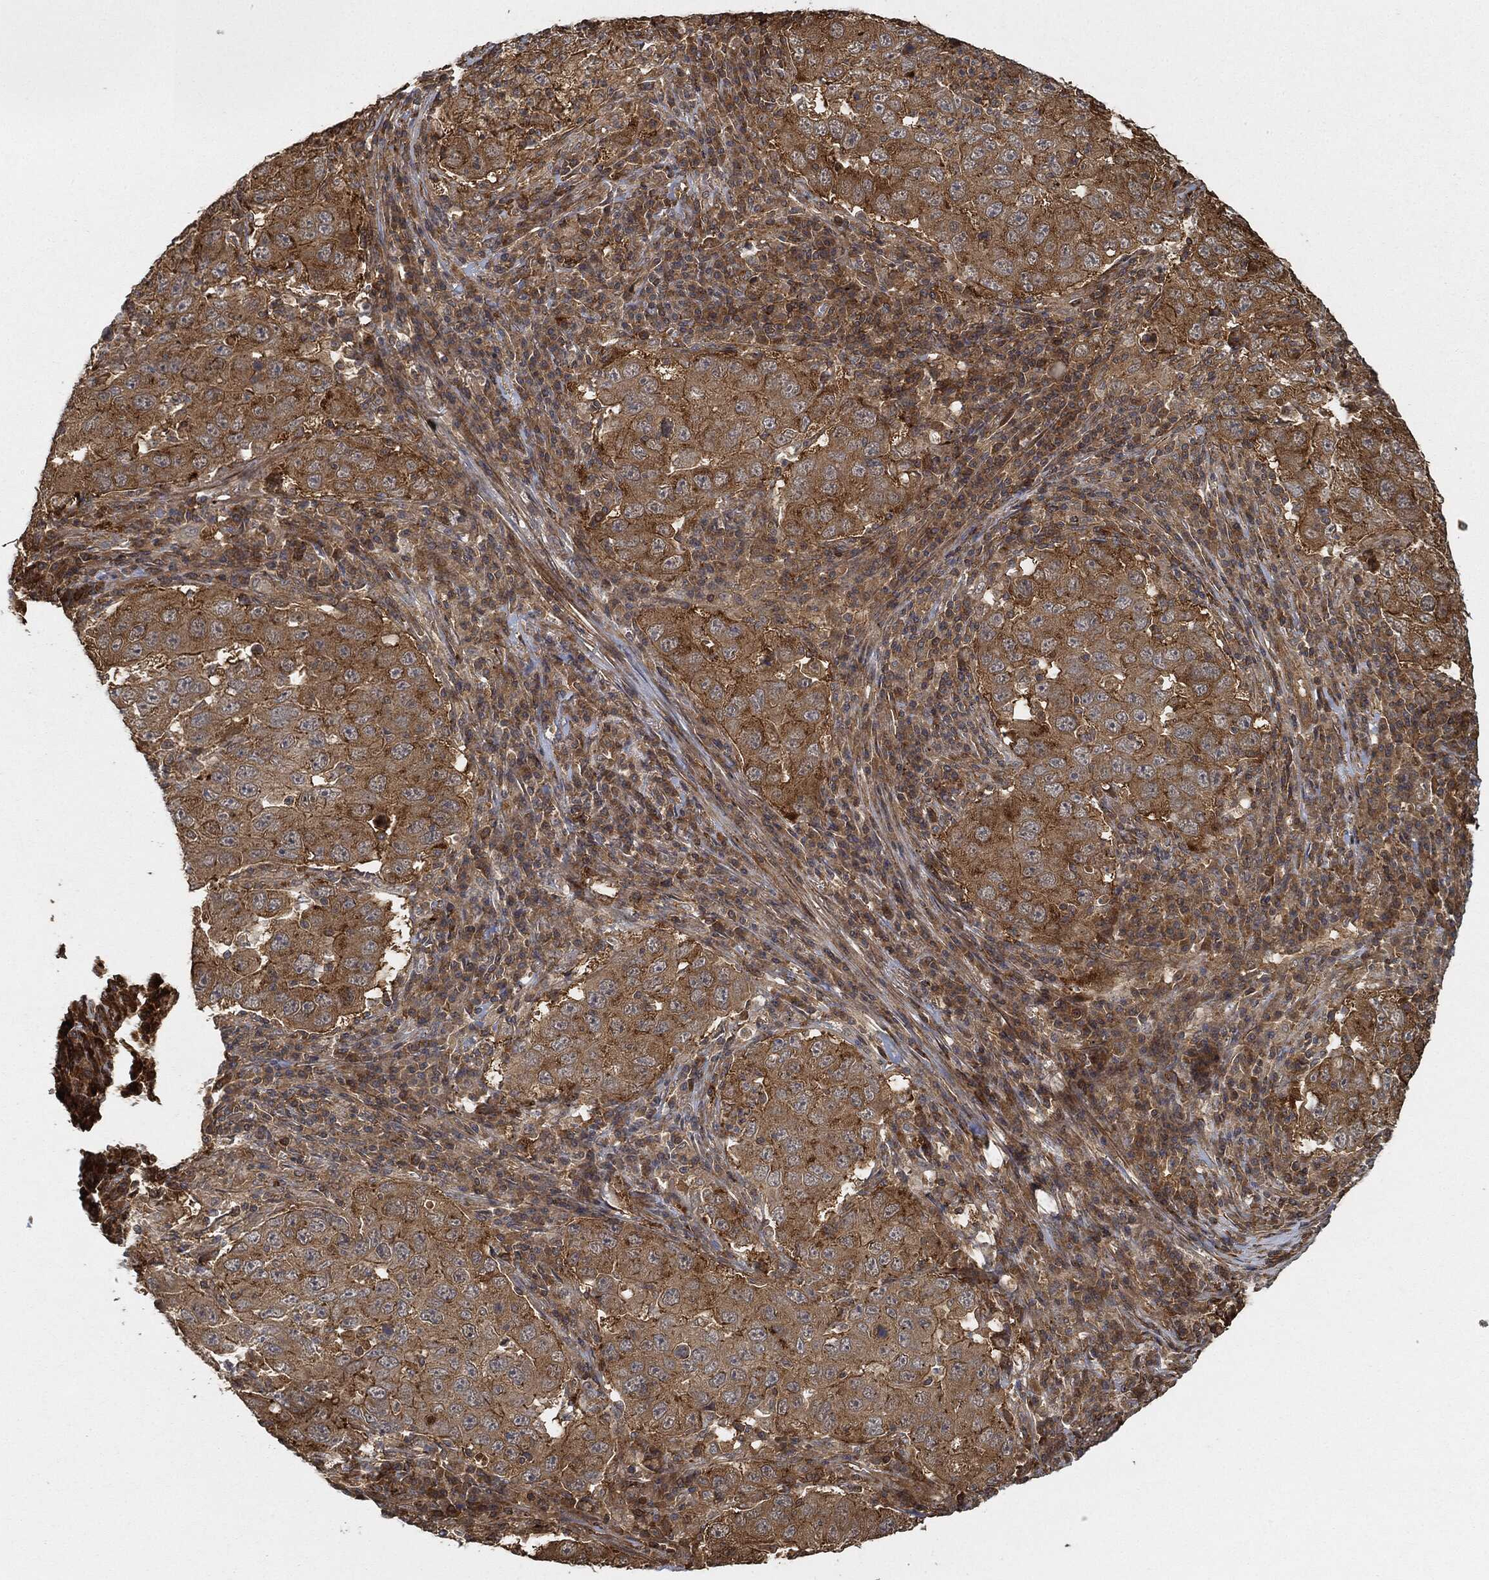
{"staining": {"intensity": "moderate", "quantity": "25%-75%", "location": "cytoplasmic/membranous"}, "tissue": "lung cancer", "cell_type": "Tumor cells", "image_type": "cancer", "snomed": [{"axis": "morphology", "description": "Adenocarcinoma, NOS"}, {"axis": "topography", "description": "Lung"}], "caption": "IHC micrograph of human lung cancer (adenocarcinoma) stained for a protein (brown), which shows medium levels of moderate cytoplasmic/membranous expression in about 25%-75% of tumor cells.", "gene": "TPT1", "patient": {"sex": "male", "age": 73}}